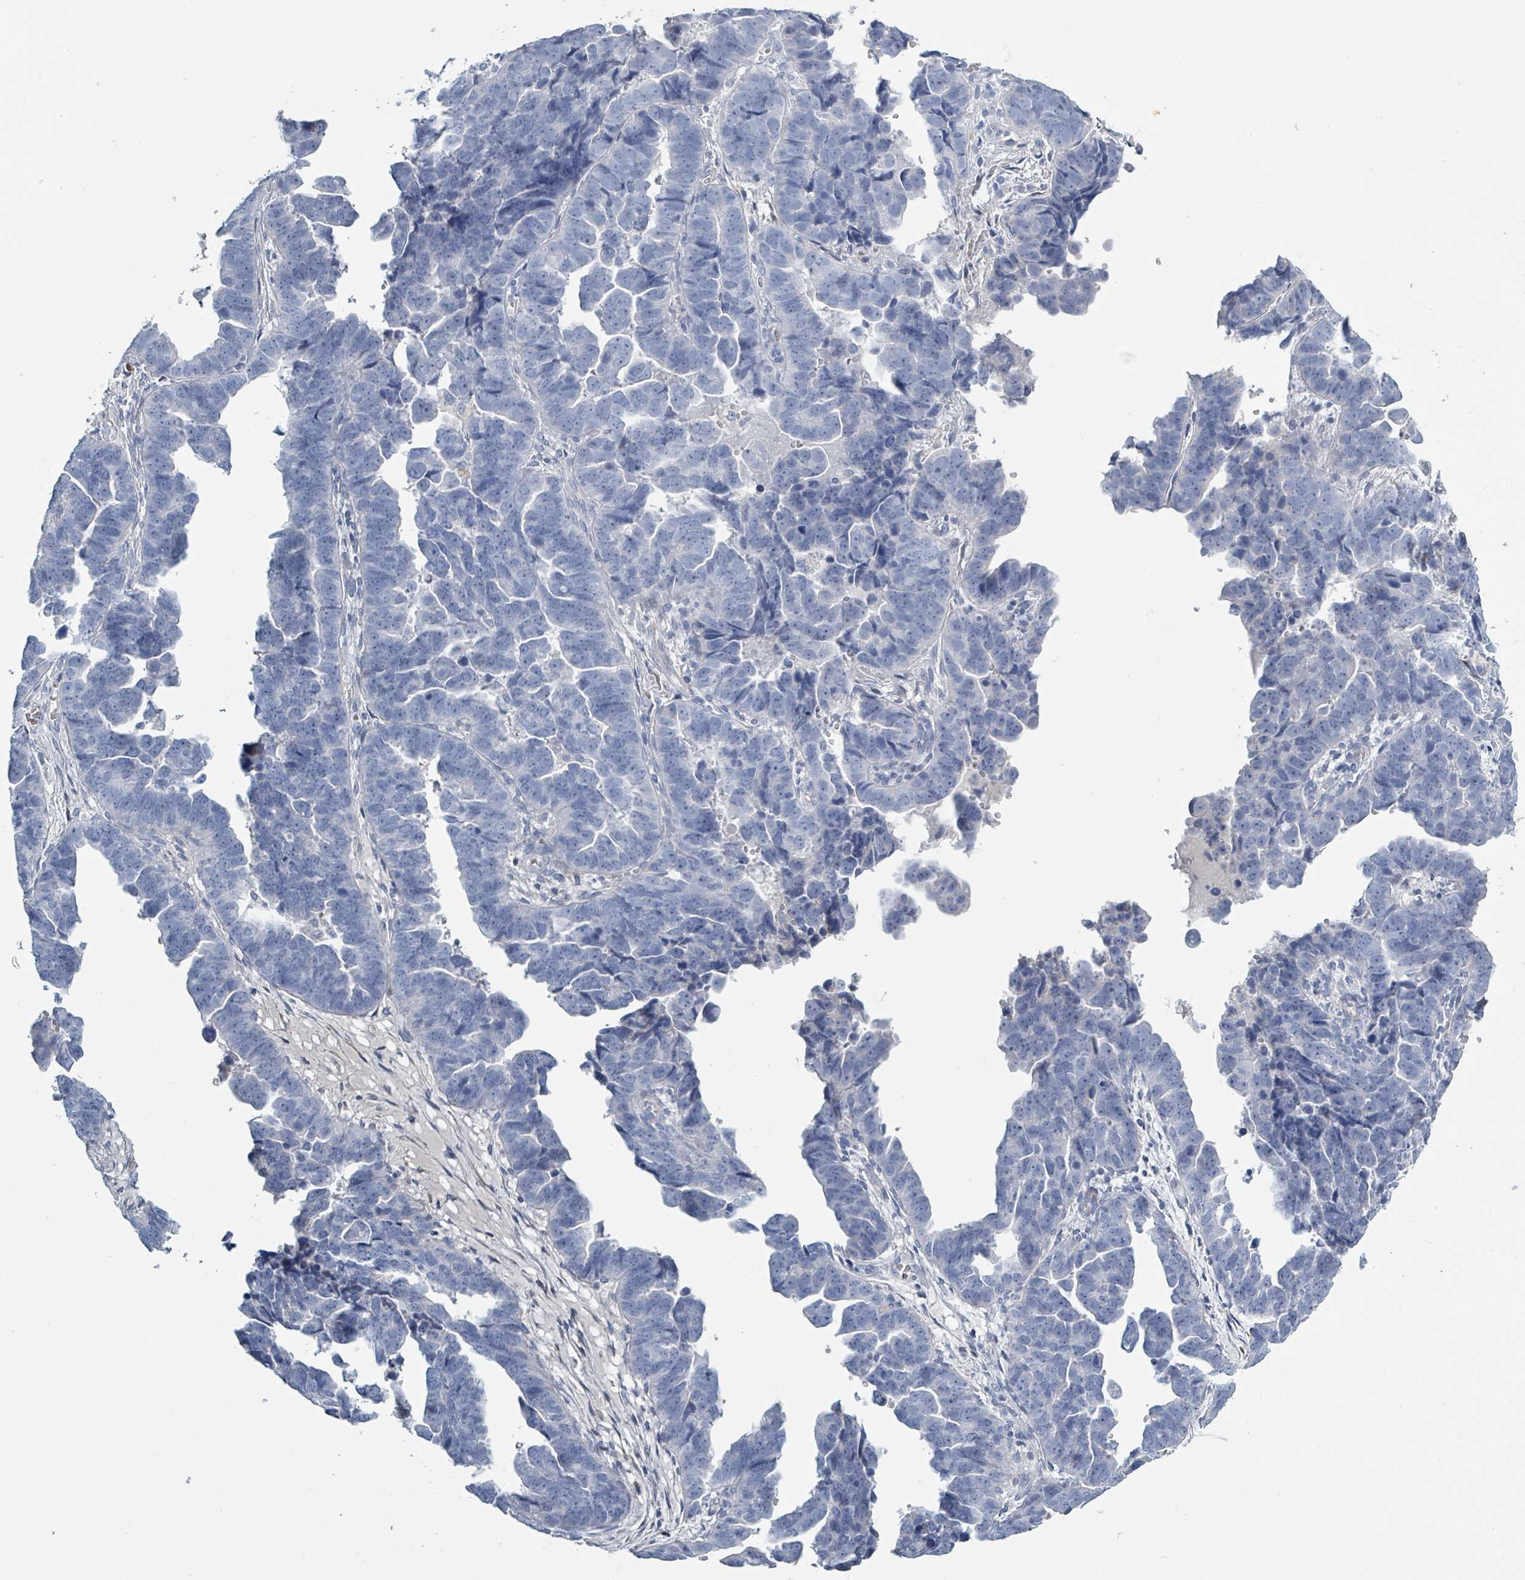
{"staining": {"intensity": "negative", "quantity": "none", "location": "none"}, "tissue": "endometrial cancer", "cell_type": "Tumor cells", "image_type": "cancer", "snomed": [{"axis": "morphology", "description": "Adenocarcinoma, NOS"}, {"axis": "topography", "description": "Endometrium"}], "caption": "The immunohistochemistry (IHC) image has no significant expression in tumor cells of endometrial cancer (adenocarcinoma) tissue.", "gene": "RAB33B", "patient": {"sex": "female", "age": 75}}